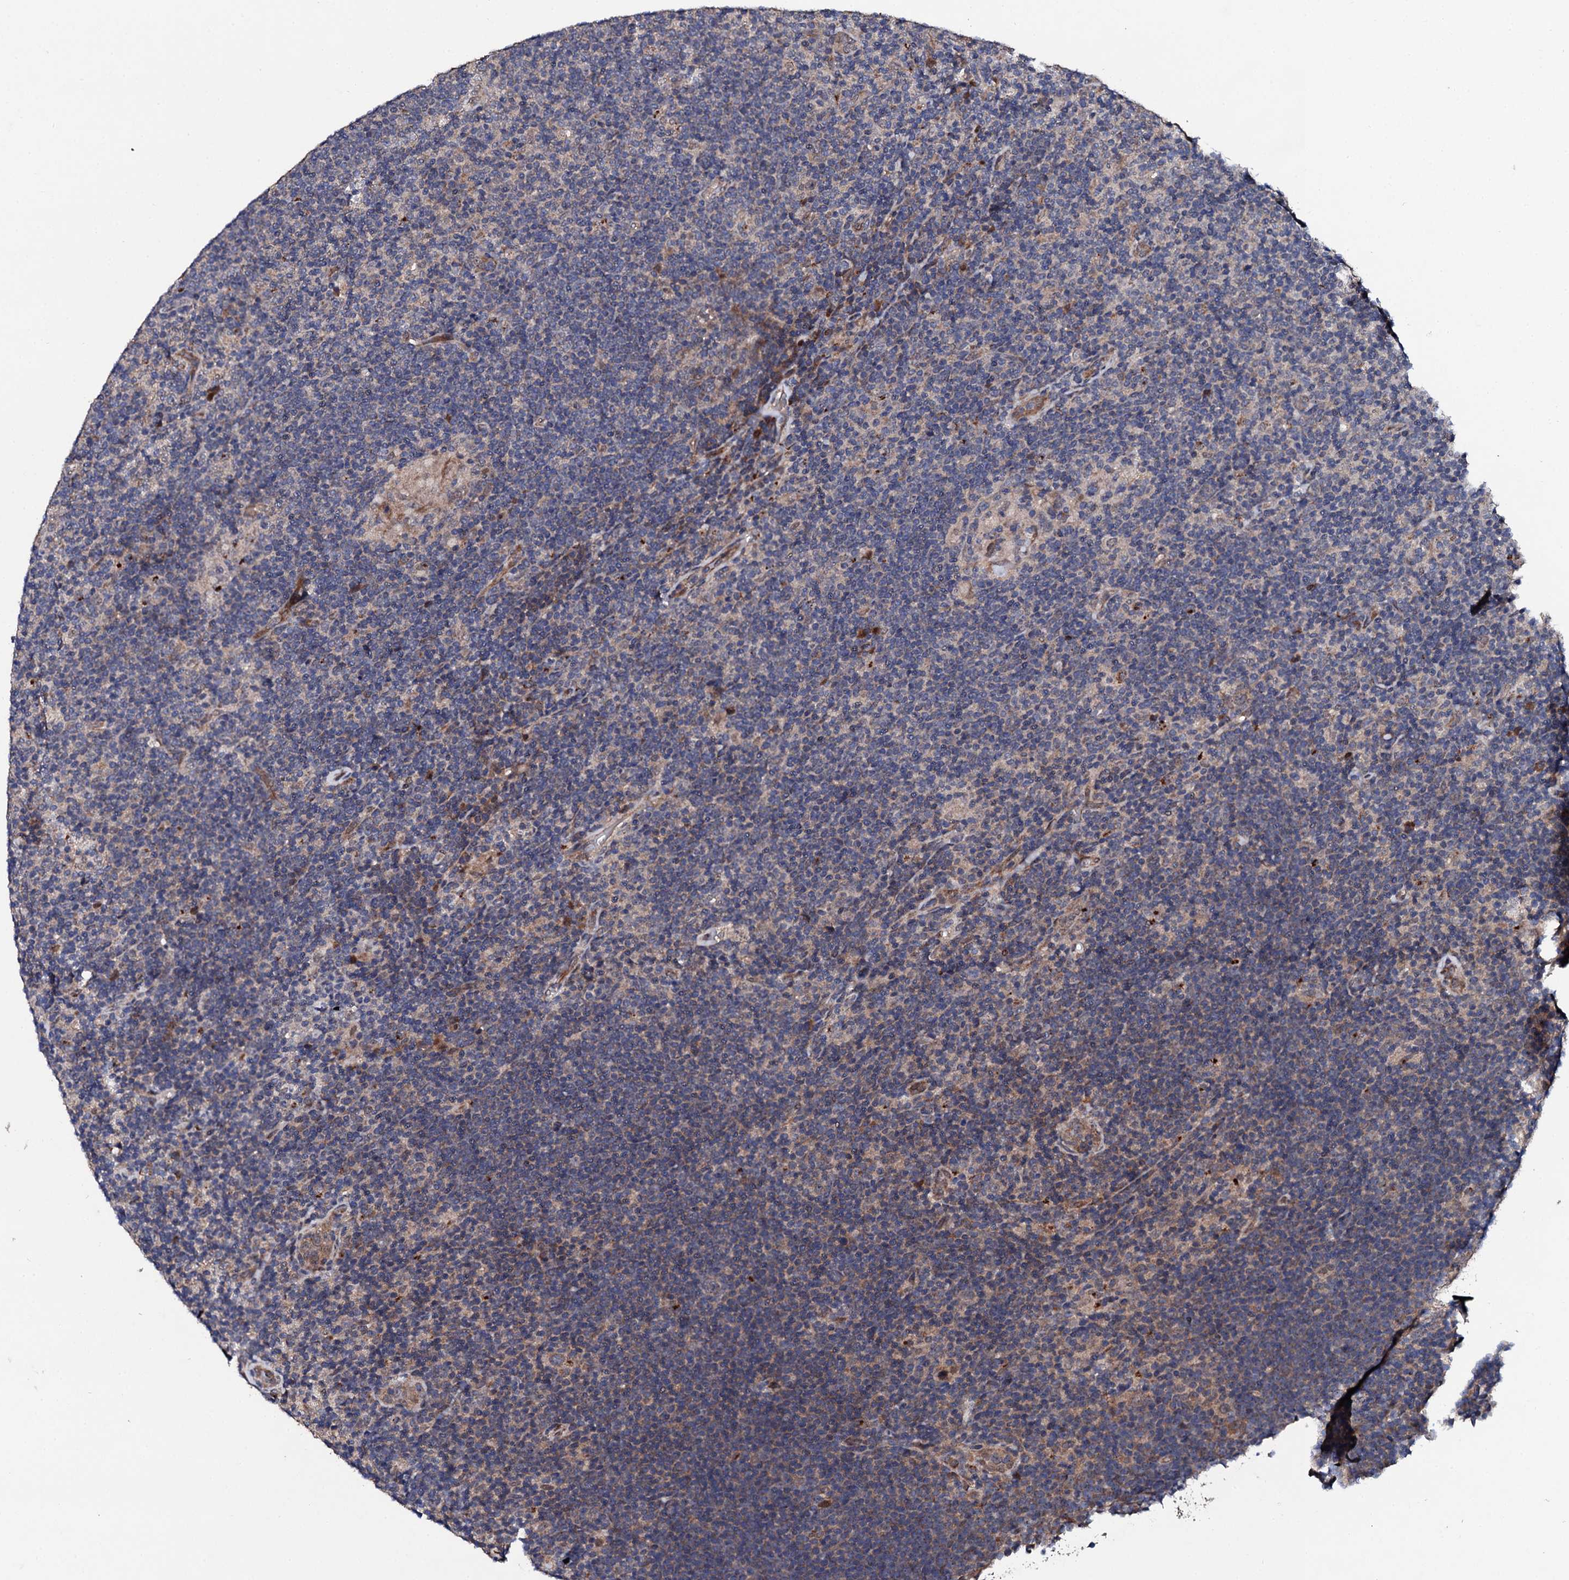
{"staining": {"intensity": "moderate", "quantity": "<25%", "location": "cytoplasmic/membranous"}, "tissue": "lymphoma", "cell_type": "Tumor cells", "image_type": "cancer", "snomed": [{"axis": "morphology", "description": "Hodgkin's disease, NOS"}, {"axis": "topography", "description": "Lymph node"}], "caption": "IHC micrograph of human Hodgkin's disease stained for a protein (brown), which demonstrates low levels of moderate cytoplasmic/membranous expression in approximately <25% of tumor cells.", "gene": "IP6K1", "patient": {"sex": "female", "age": 57}}